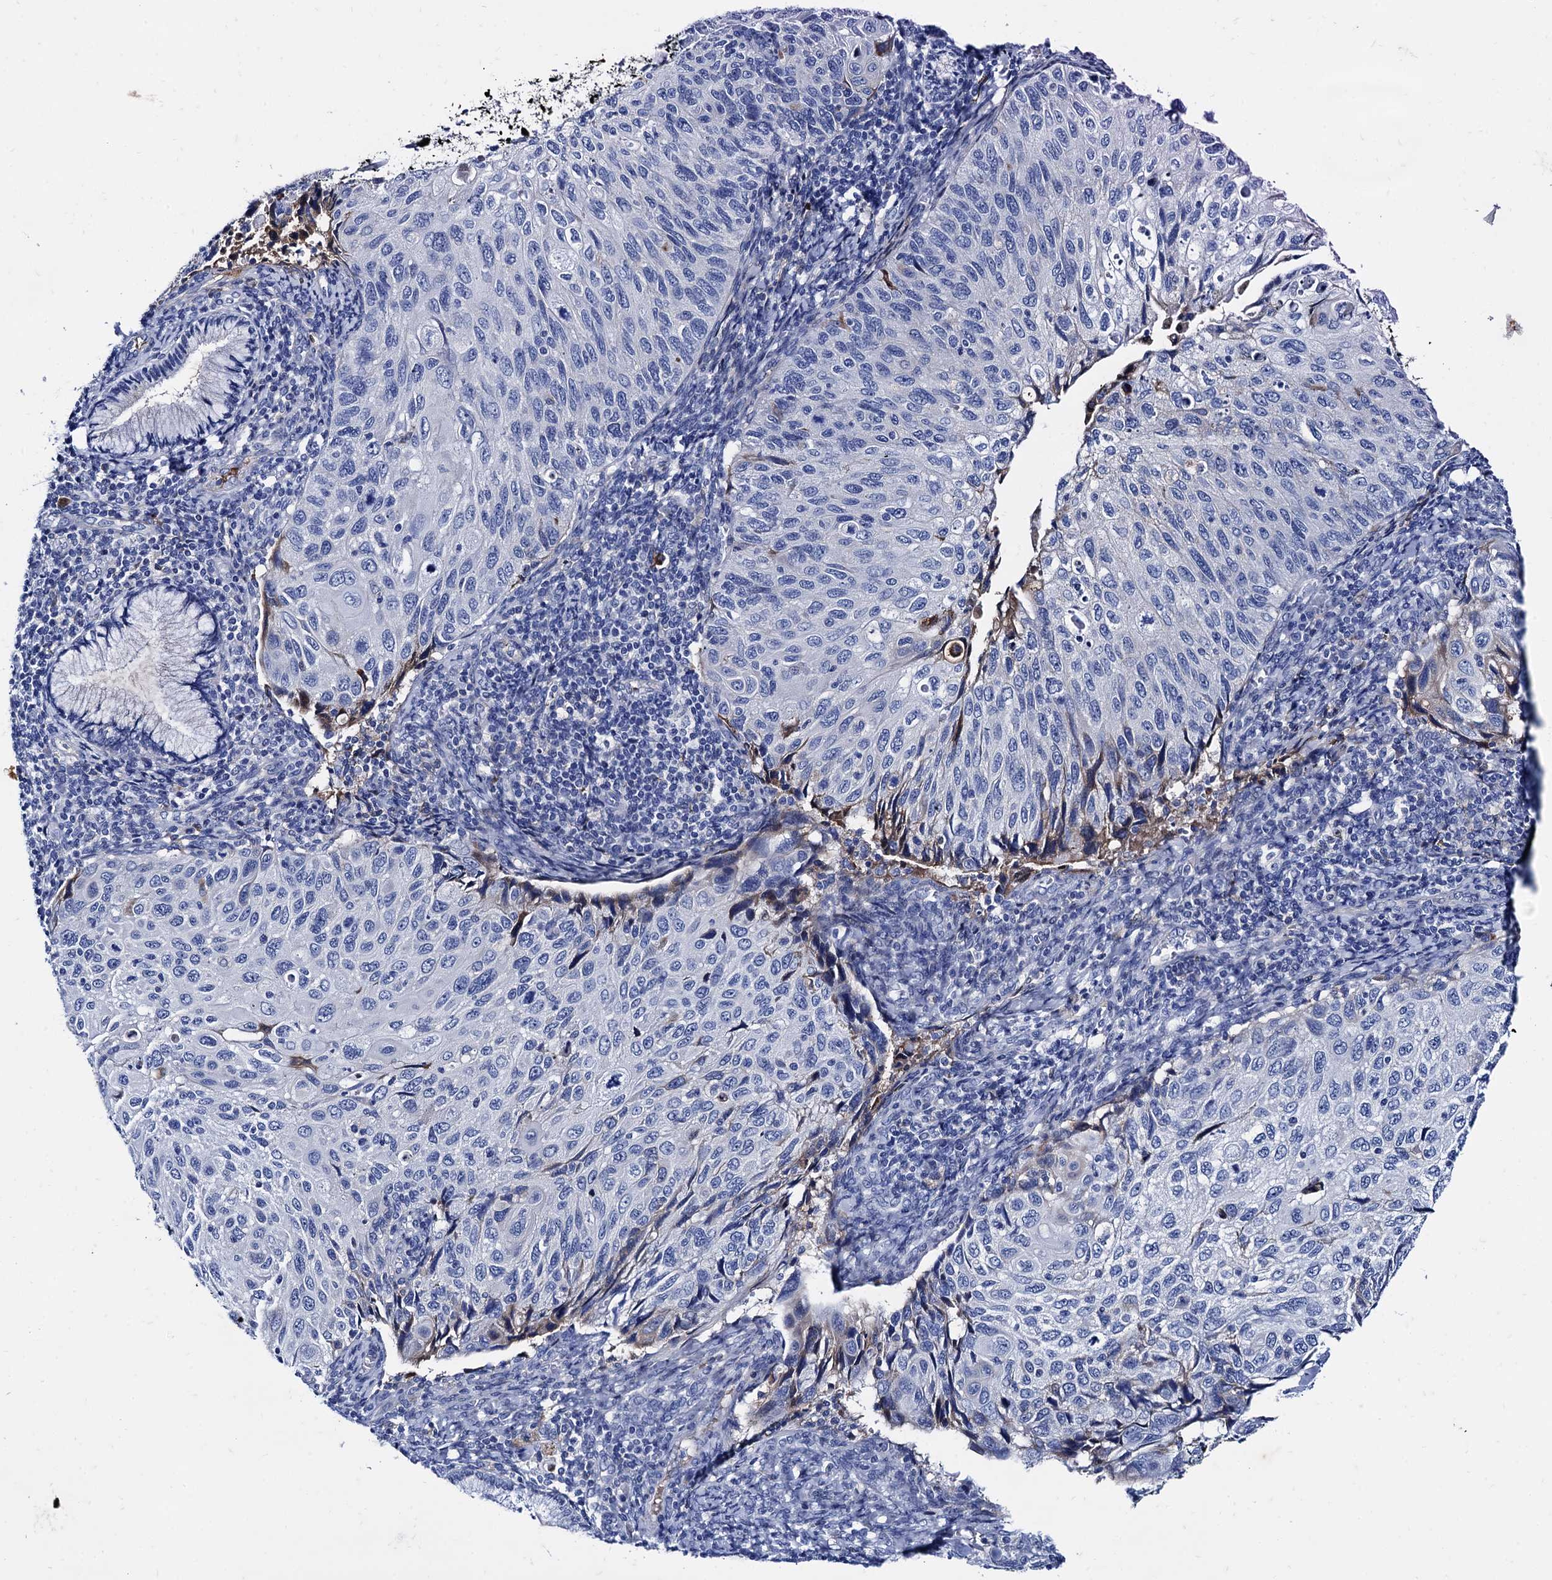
{"staining": {"intensity": "negative", "quantity": "none", "location": "none"}, "tissue": "cervical cancer", "cell_type": "Tumor cells", "image_type": "cancer", "snomed": [{"axis": "morphology", "description": "Squamous cell carcinoma, NOS"}, {"axis": "topography", "description": "Cervix"}], "caption": "IHC of cervical cancer (squamous cell carcinoma) exhibits no staining in tumor cells.", "gene": "TMEM72", "patient": {"sex": "female", "age": 70}}